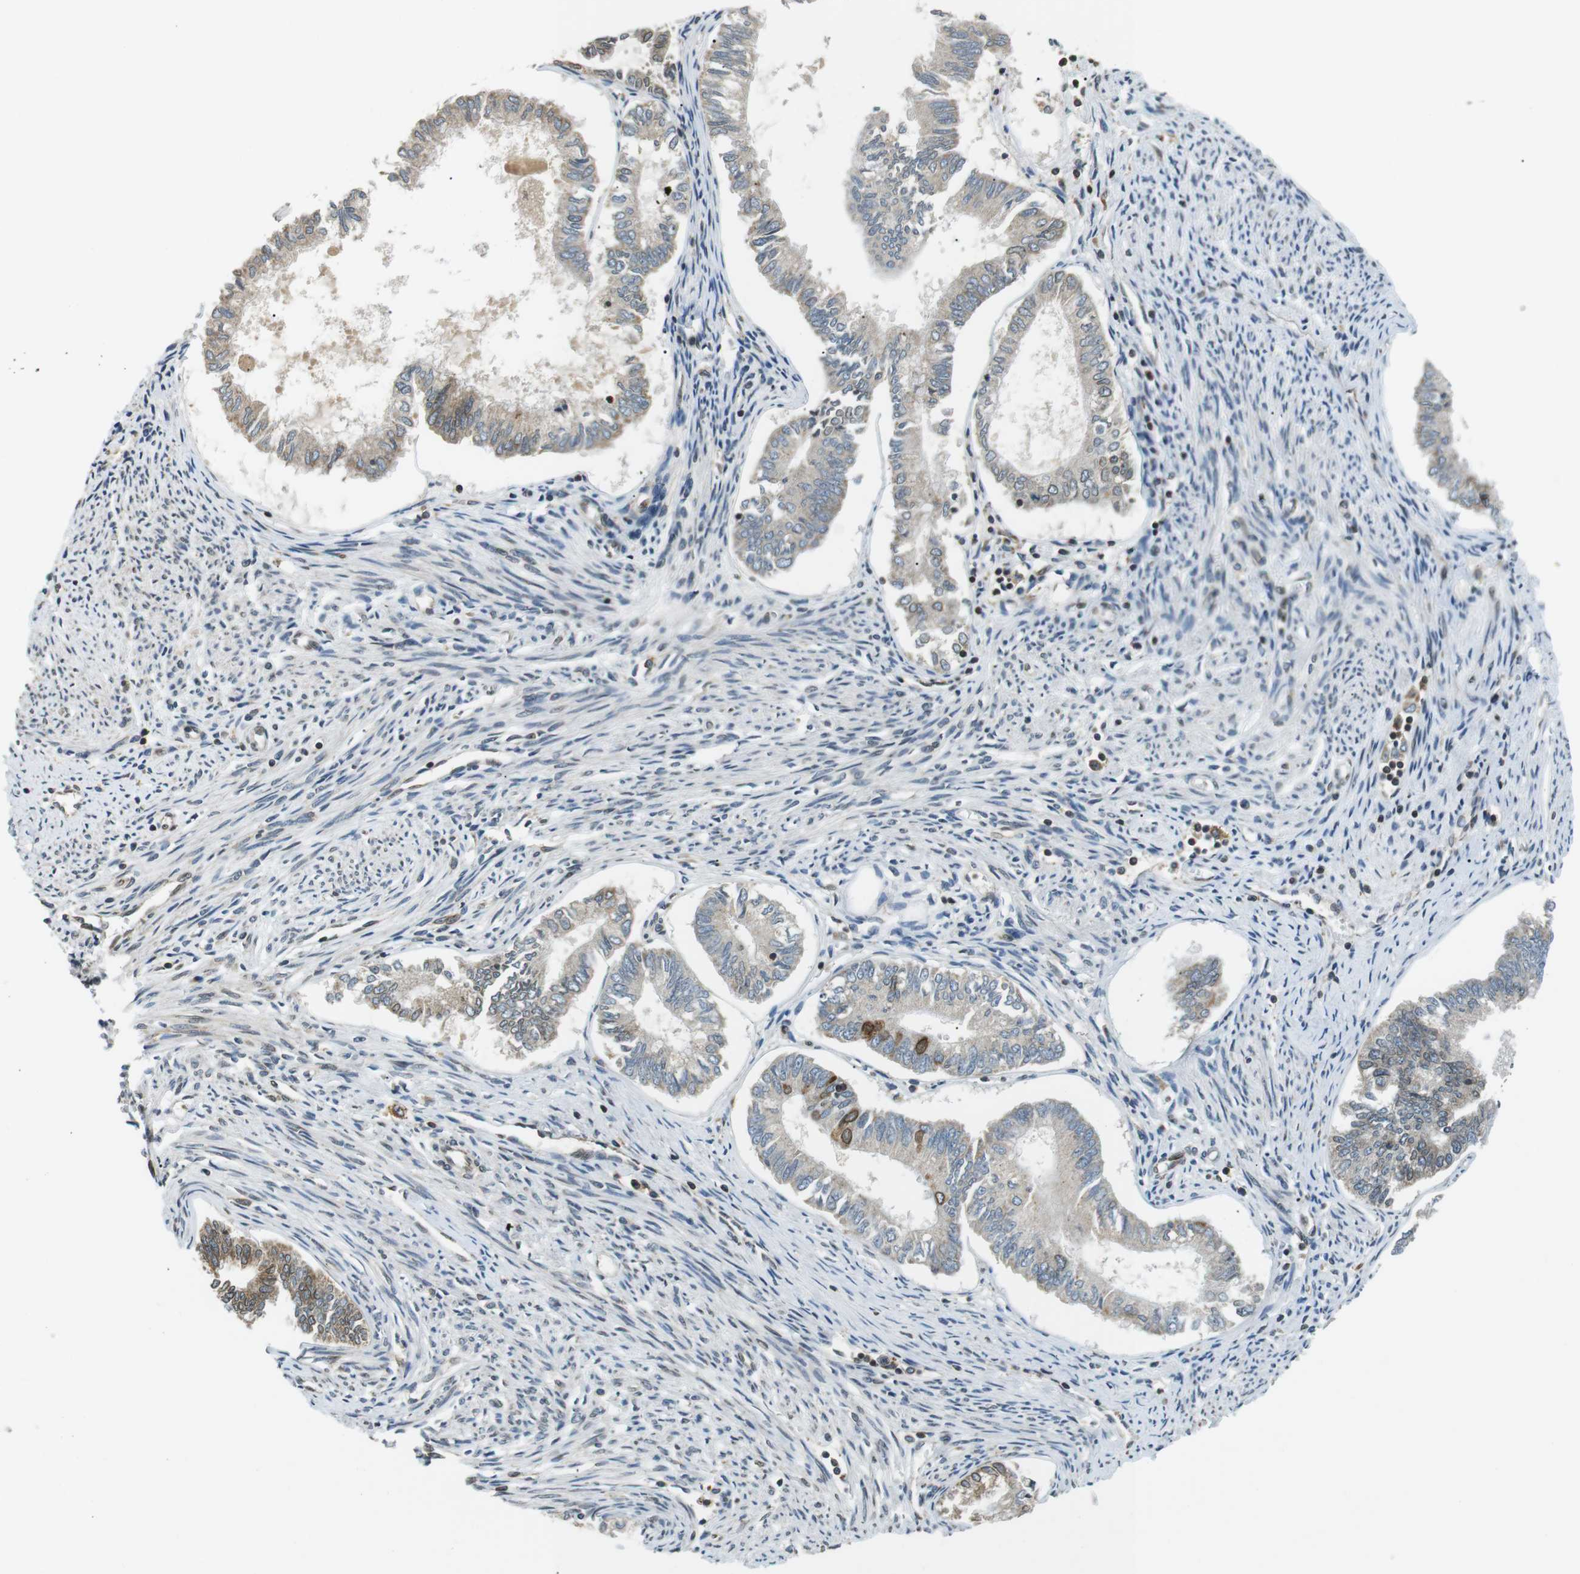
{"staining": {"intensity": "moderate", "quantity": "<25%", "location": "cytoplasmic/membranous,nuclear"}, "tissue": "endometrial cancer", "cell_type": "Tumor cells", "image_type": "cancer", "snomed": [{"axis": "morphology", "description": "Adenocarcinoma, NOS"}, {"axis": "topography", "description": "Endometrium"}], "caption": "The photomicrograph demonstrates immunohistochemical staining of endometrial cancer. There is moderate cytoplasmic/membranous and nuclear staining is seen in approximately <25% of tumor cells.", "gene": "TMX4", "patient": {"sex": "female", "age": 86}}